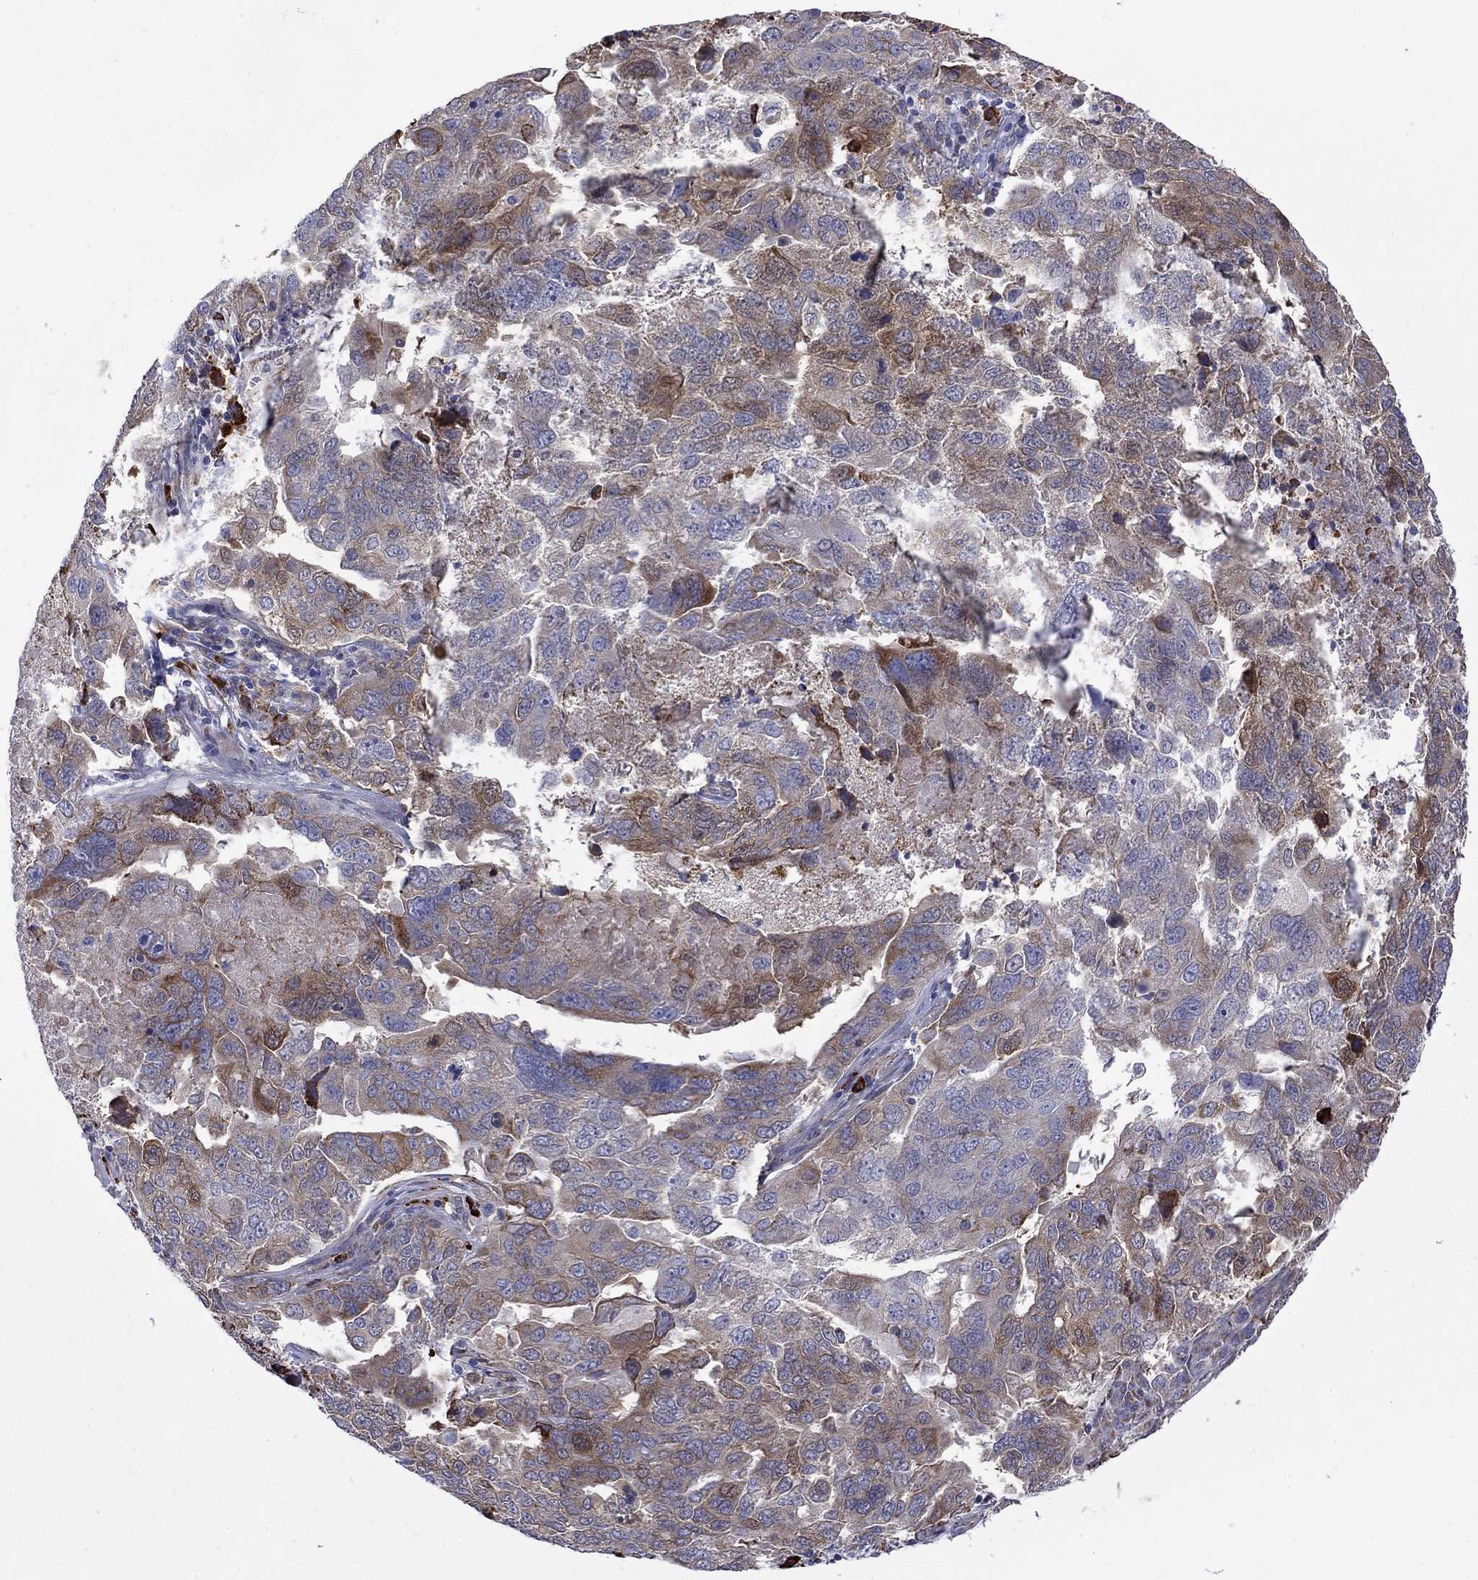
{"staining": {"intensity": "strong", "quantity": "<25%", "location": "cytoplasmic/membranous"}, "tissue": "ovarian cancer", "cell_type": "Tumor cells", "image_type": "cancer", "snomed": [{"axis": "morphology", "description": "Carcinoma, endometroid"}, {"axis": "topography", "description": "Soft tissue"}, {"axis": "topography", "description": "Ovary"}], "caption": "An IHC photomicrograph of tumor tissue is shown. Protein staining in brown highlights strong cytoplasmic/membranous positivity in ovarian endometroid carcinoma within tumor cells. Ihc stains the protein of interest in brown and the nuclei are stained blue.", "gene": "ASNS", "patient": {"sex": "female", "age": 52}}